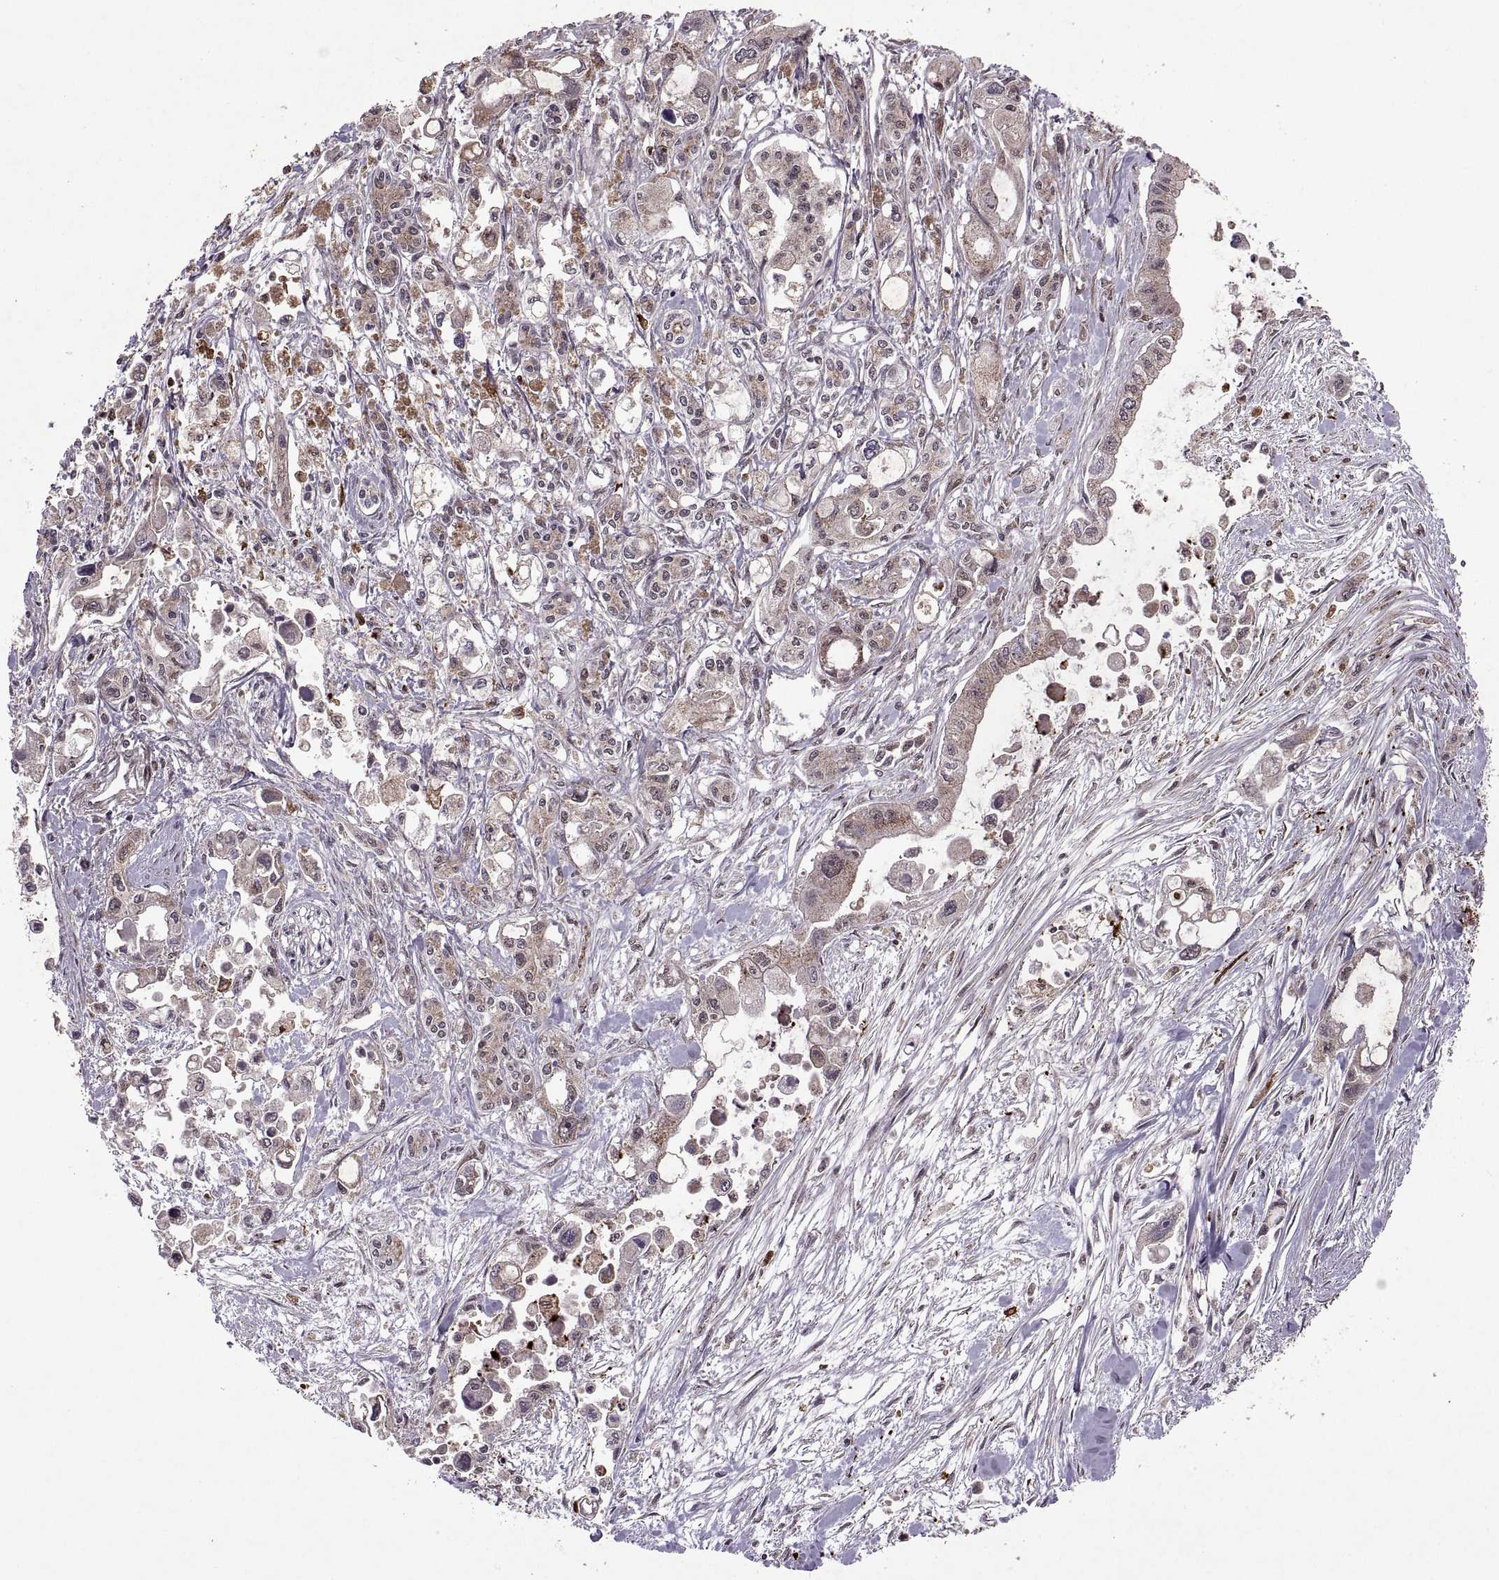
{"staining": {"intensity": "negative", "quantity": "none", "location": "none"}, "tissue": "pancreatic cancer", "cell_type": "Tumor cells", "image_type": "cancer", "snomed": [{"axis": "morphology", "description": "Adenocarcinoma, NOS"}, {"axis": "topography", "description": "Pancreas"}], "caption": "An image of pancreatic adenocarcinoma stained for a protein displays no brown staining in tumor cells. (DAB (3,3'-diaminobenzidine) immunohistochemistry, high magnification).", "gene": "PTOV1", "patient": {"sex": "female", "age": 61}}